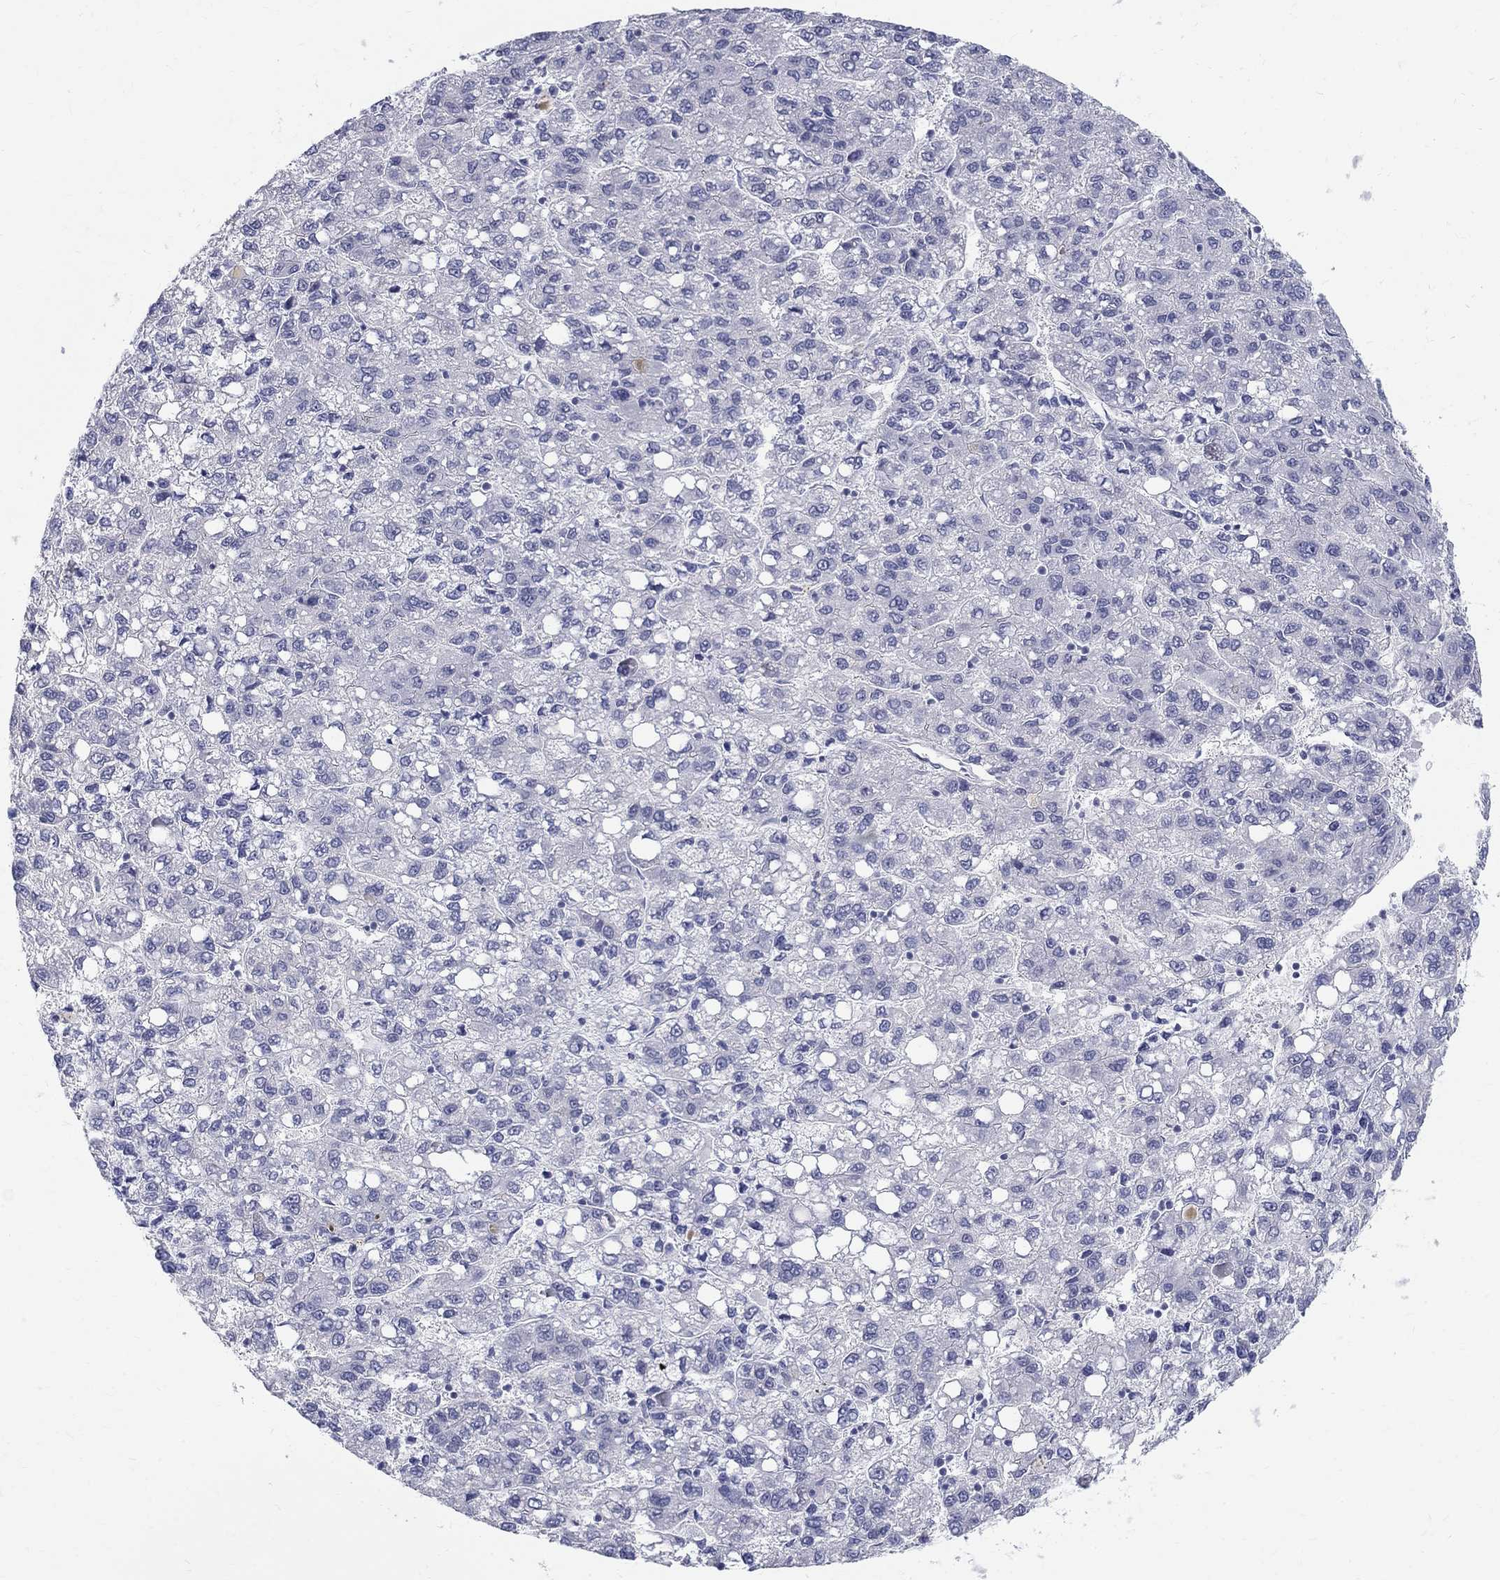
{"staining": {"intensity": "negative", "quantity": "none", "location": "none"}, "tissue": "liver cancer", "cell_type": "Tumor cells", "image_type": "cancer", "snomed": [{"axis": "morphology", "description": "Carcinoma, Hepatocellular, NOS"}, {"axis": "topography", "description": "Liver"}], "caption": "Liver hepatocellular carcinoma was stained to show a protein in brown. There is no significant expression in tumor cells.", "gene": "MAGEB6", "patient": {"sex": "female", "age": 82}}